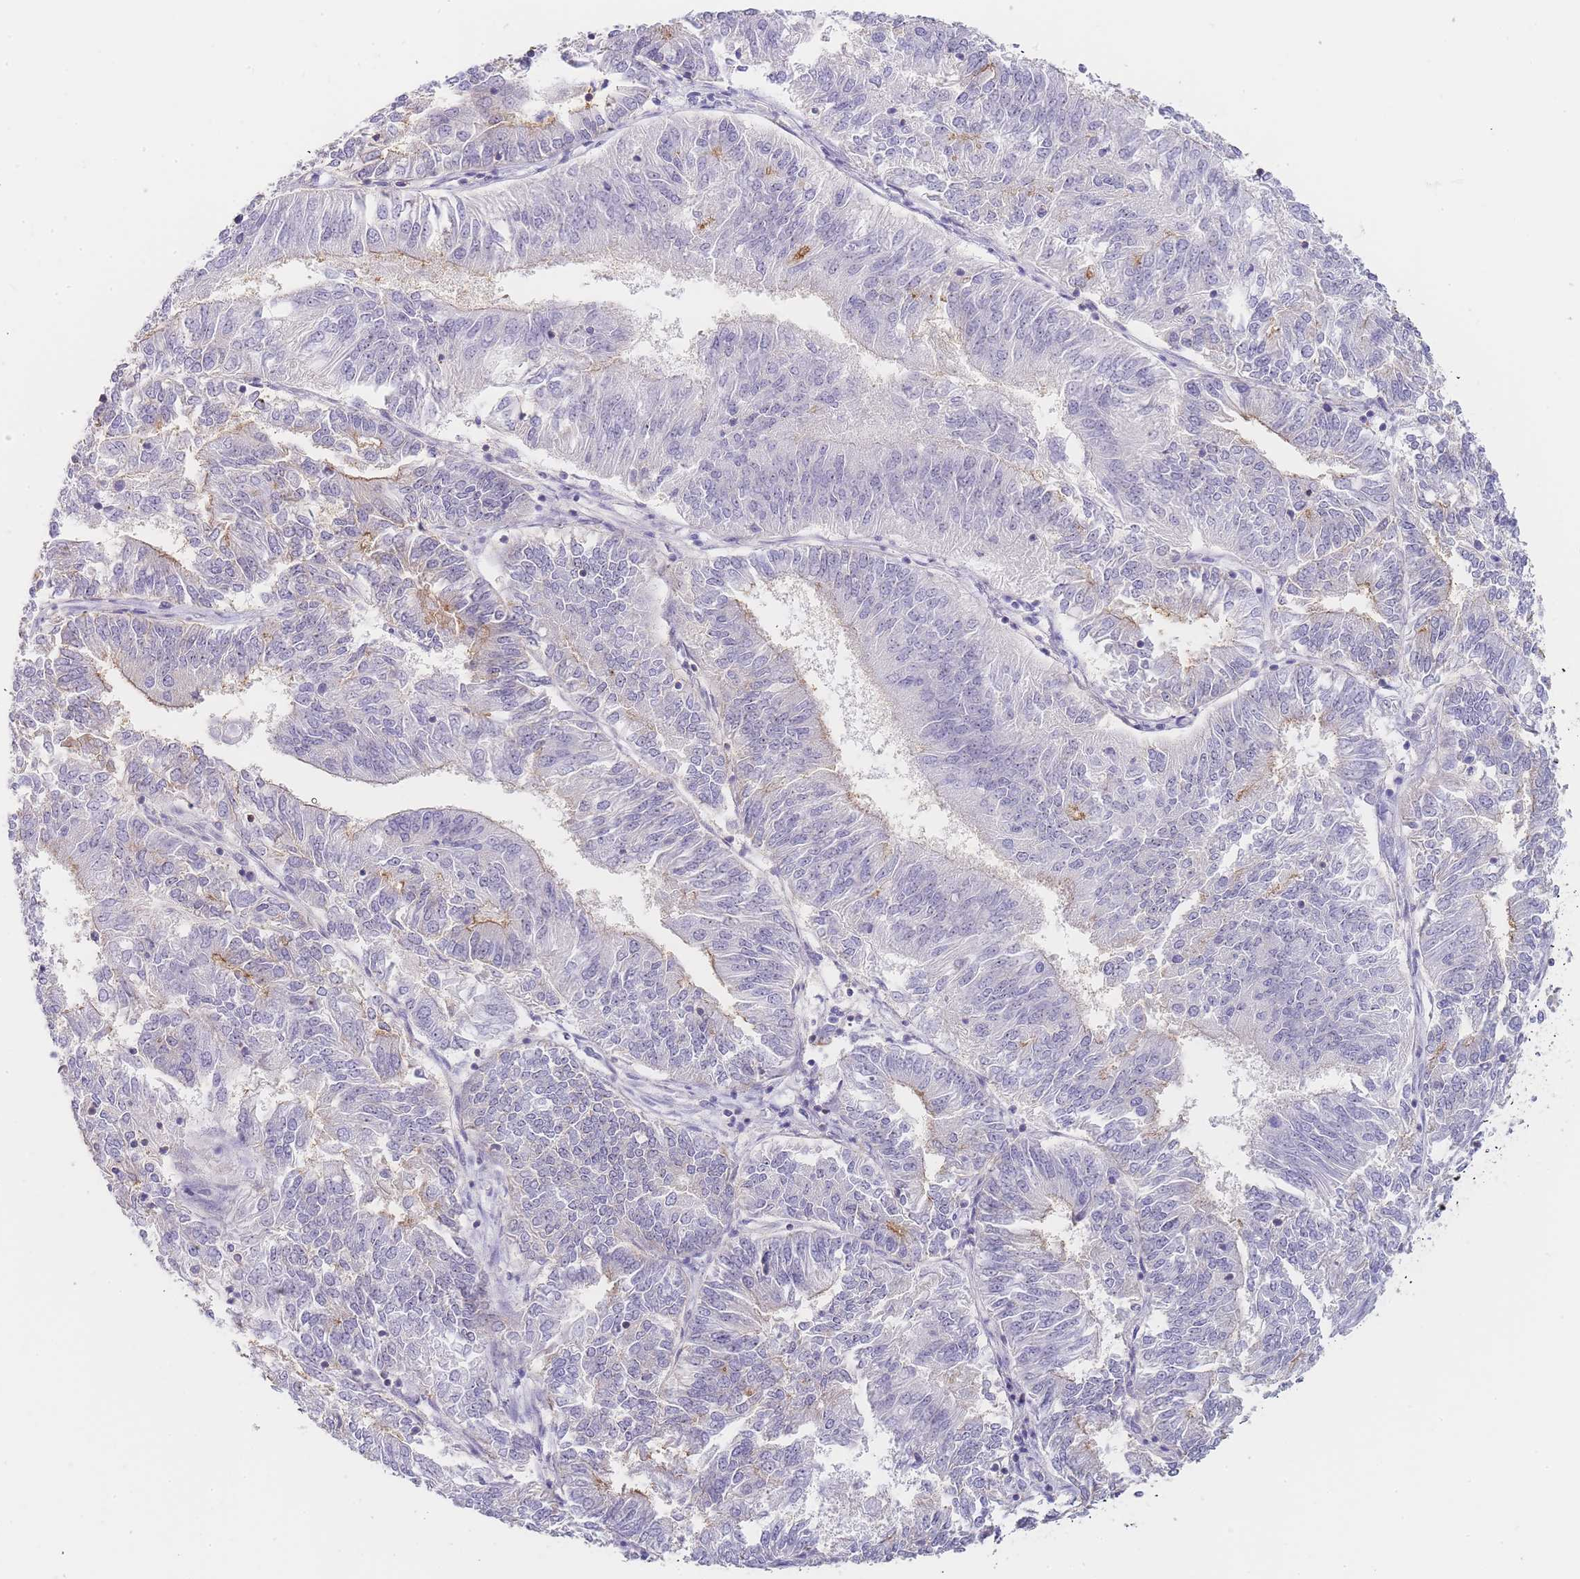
{"staining": {"intensity": "negative", "quantity": "none", "location": "none"}, "tissue": "endometrial cancer", "cell_type": "Tumor cells", "image_type": "cancer", "snomed": [{"axis": "morphology", "description": "Adenocarcinoma, NOS"}, {"axis": "topography", "description": "Endometrium"}], "caption": "Photomicrograph shows no significant protein staining in tumor cells of endometrial cancer (adenocarcinoma).", "gene": "NOP14", "patient": {"sex": "female", "age": 58}}